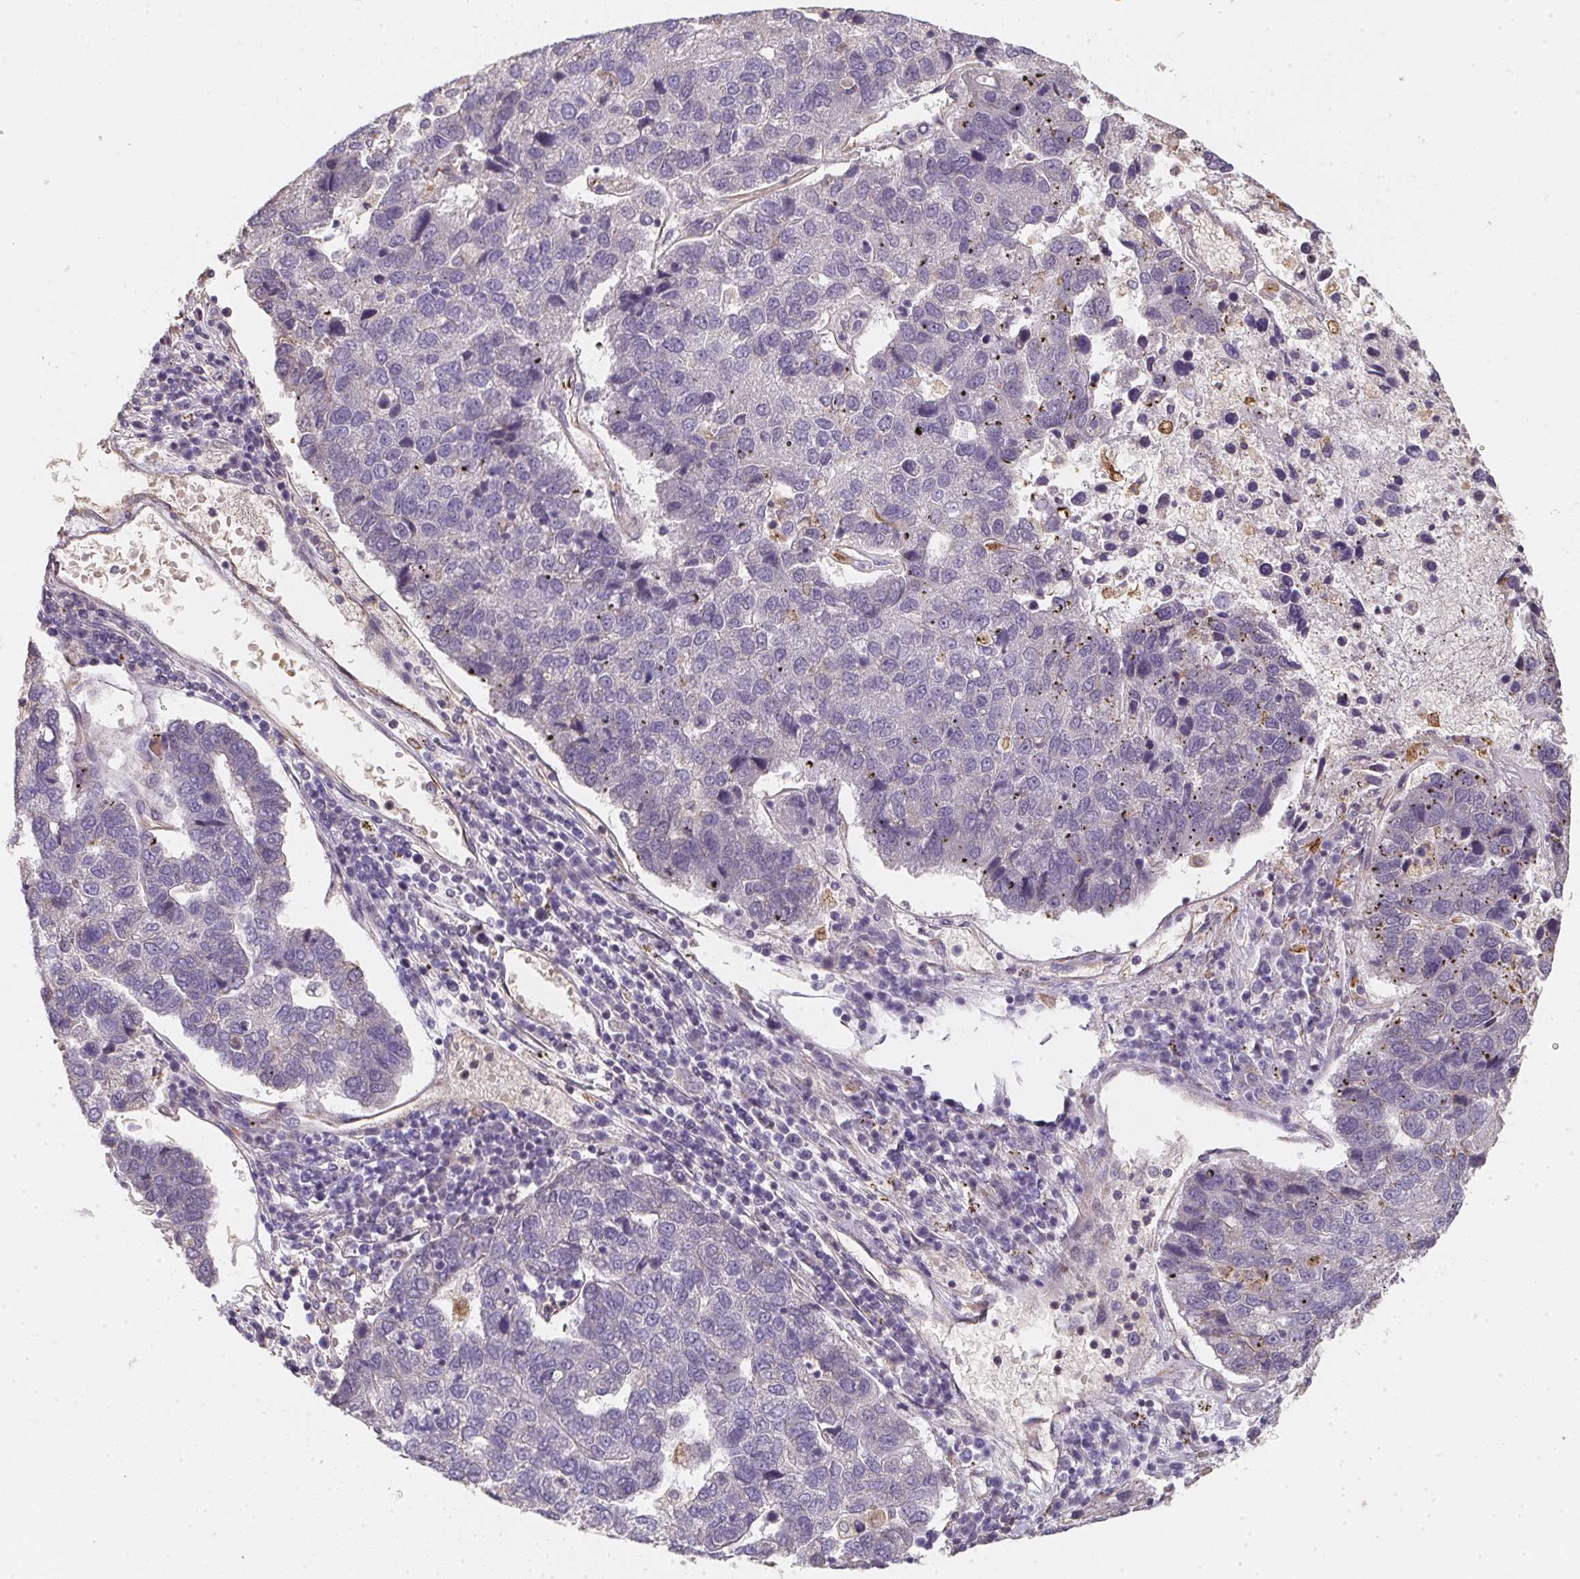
{"staining": {"intensity": "negative", "quantity": "none", "location": "none"}, "tissue": "pancreatic cancer", "cell_type": "Tumor cells", "image_type": "cancer", "snomed": [{"axis": "morphology", "description": "Adenocarcinoma, NOS"}, {"axis": "topography", "description": "Pancreas"}], "caption": "Immunohistochemistry (IHC) photomicrograph of human pancreatic cancer (adenocarcinoma) stained for a protein (brown), which shows no positivity in tumor cells.", "gene": "TBKBP1", "patient": {"sex": "female", "age": 61}}